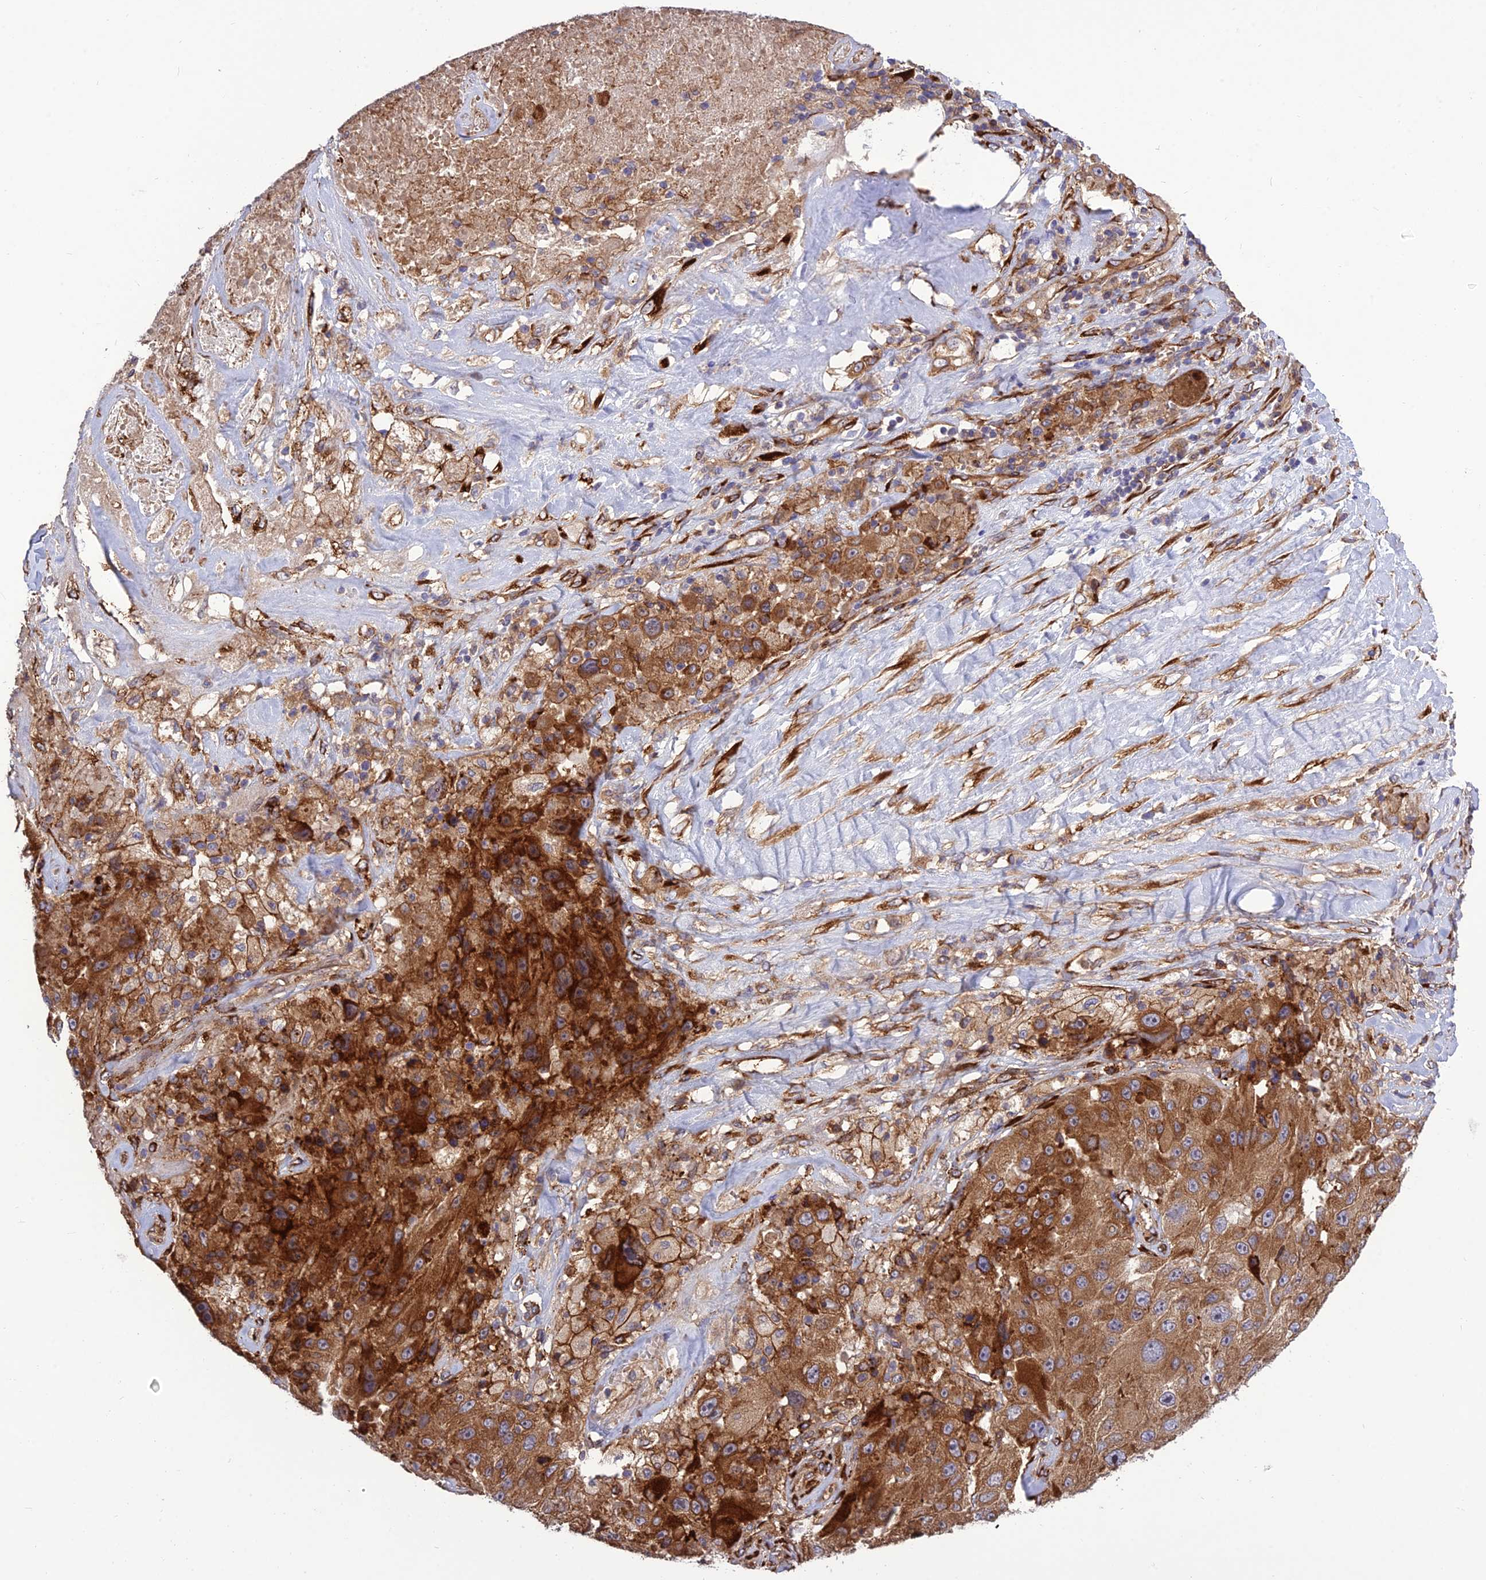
{"staining": {"intensity": "strong", "quantity": ">75%", "location": "cytoplasmic/membranous"}, "tissue": "melanoma", "cell_type": "Tumor cells", "image_type": "cancer", "snomed": [{"axis": "morphology", "description": "Malignant melanoma, Metastatic site"}, {"axis": "topography", "description": "Lymph node"}], "caption": "Melanoma stained with immunohistochemistry (IHC) reveals strong cytoplasmic/membranous positivity in about >75% of tumor cells.", "gene": "CRTAP", "patient": {"sex": "male", "age": 62}}